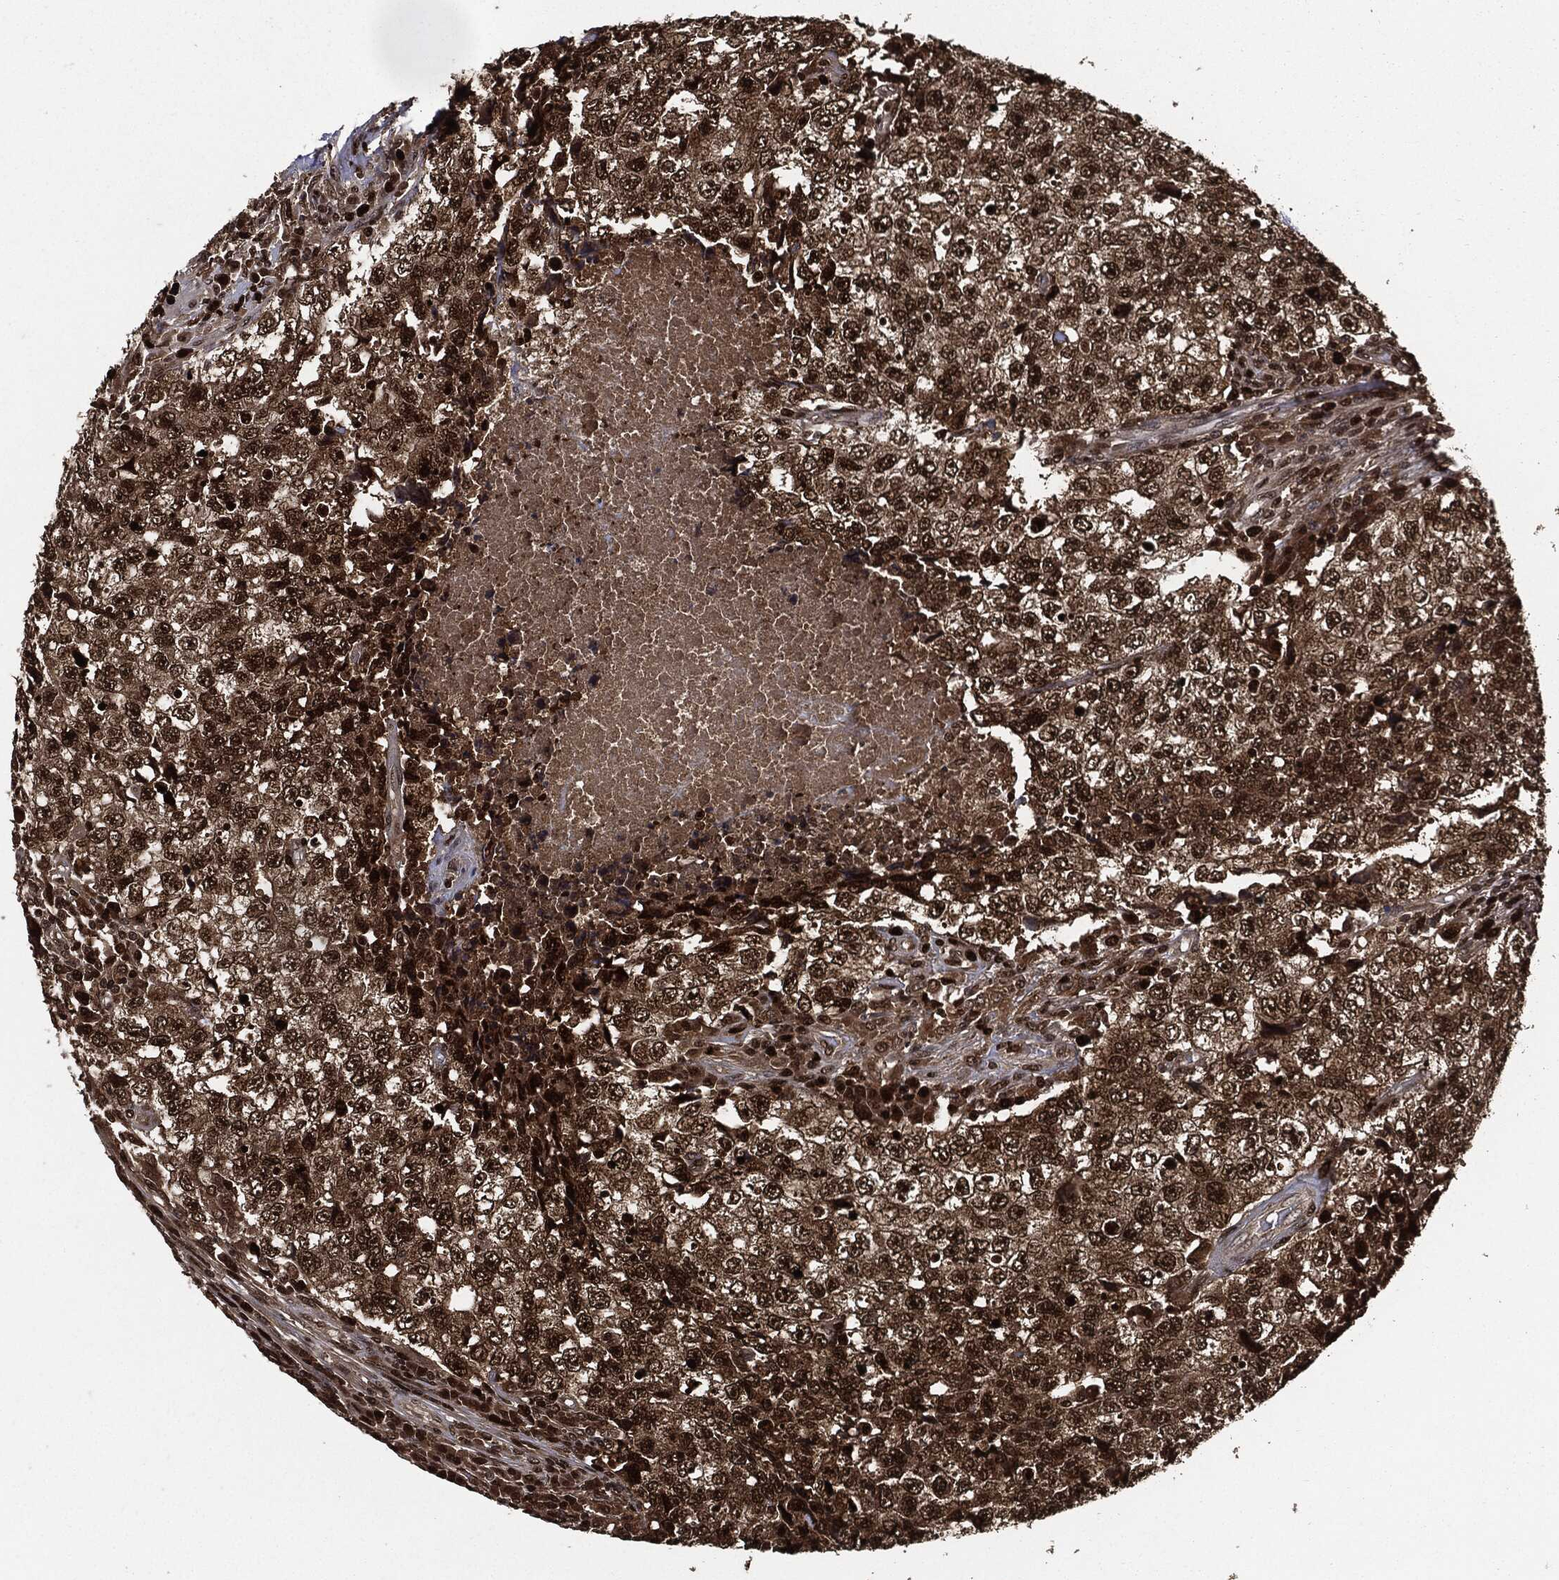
{"staining": {"intensity": "strong", "quantity": ">75%", "location": "cytoplasmic/membranous,nuclear"}, "tissue": "testis cancer", "cell_type": "Tumor cells", "image_type": "cancer", "snomed": [{"axis": "morphology", "description": "Necrosis, NOS"}, {"axis": "morphology", "description": "Carcinoma, Embryonal, NOS"}, {"axis": "topography", "description": "Testis"}], "caption": "A high amount of strong cytoplasmic/membranous and nuclear expression is identified in approximately >75% of tumor cells in embryonal carcinoma (testis) tissue.", "gene": "PCNA", "patient": {"sex": "male", "age": 19}}